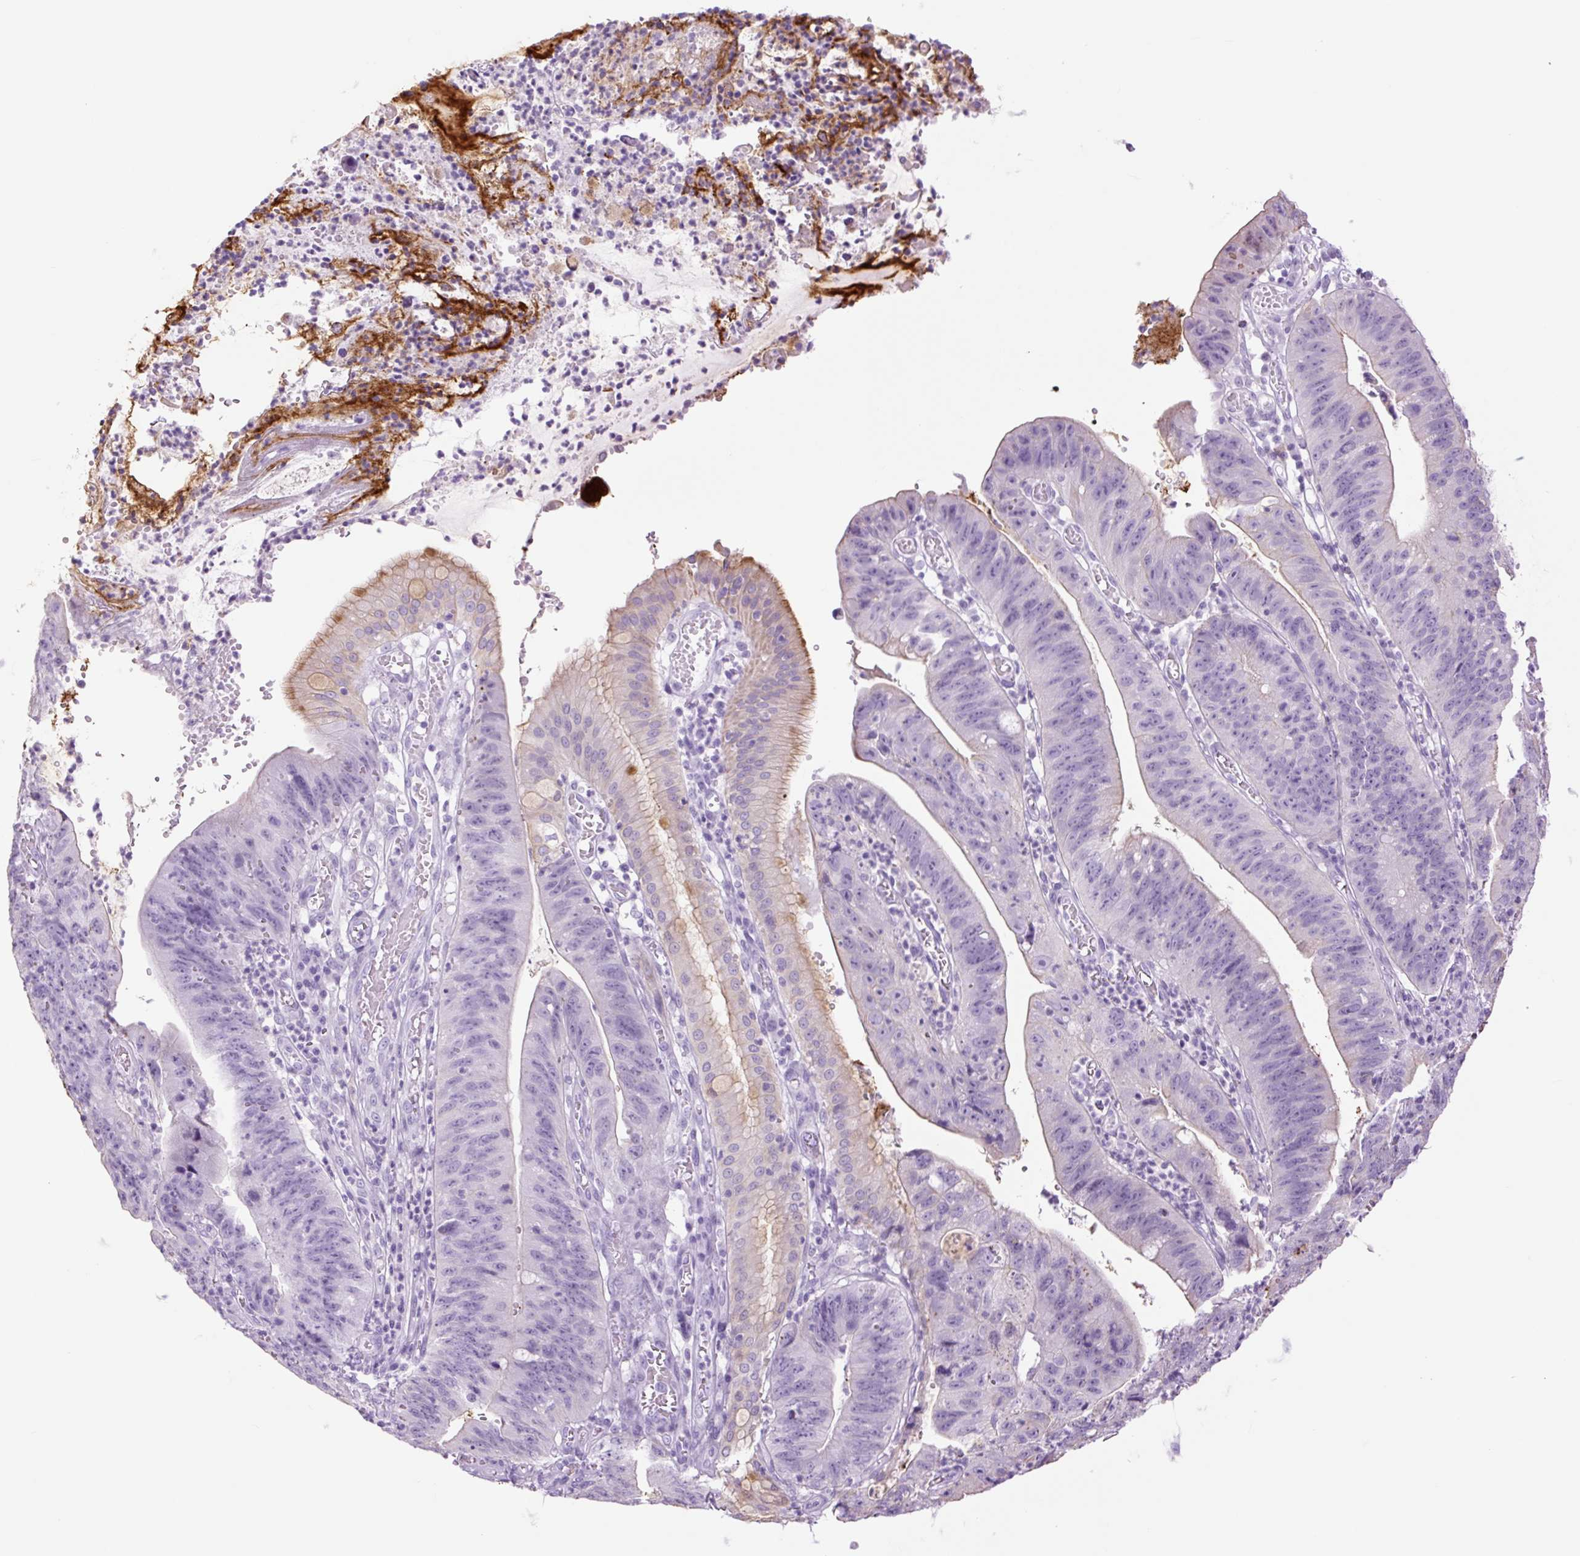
{"staining": {"intensity": "negative", "quantity": "none", "location": "none"}, "tissue": "stomach cancer", "cell_type": "Tumor cells", "image_type": "cancer", "snomed": [{"axis": "morphology", "description": "Adenocarcinoma, NOS"}, {"axis": "topography", "description": "Stomach"}], "caption": "Immunohistochemical staining of adenocarcinoma (stomach) reveals no significant positivity in tumor cells.", "gene": "TFF2", "patient": {"sex": "male", "age": 59}}